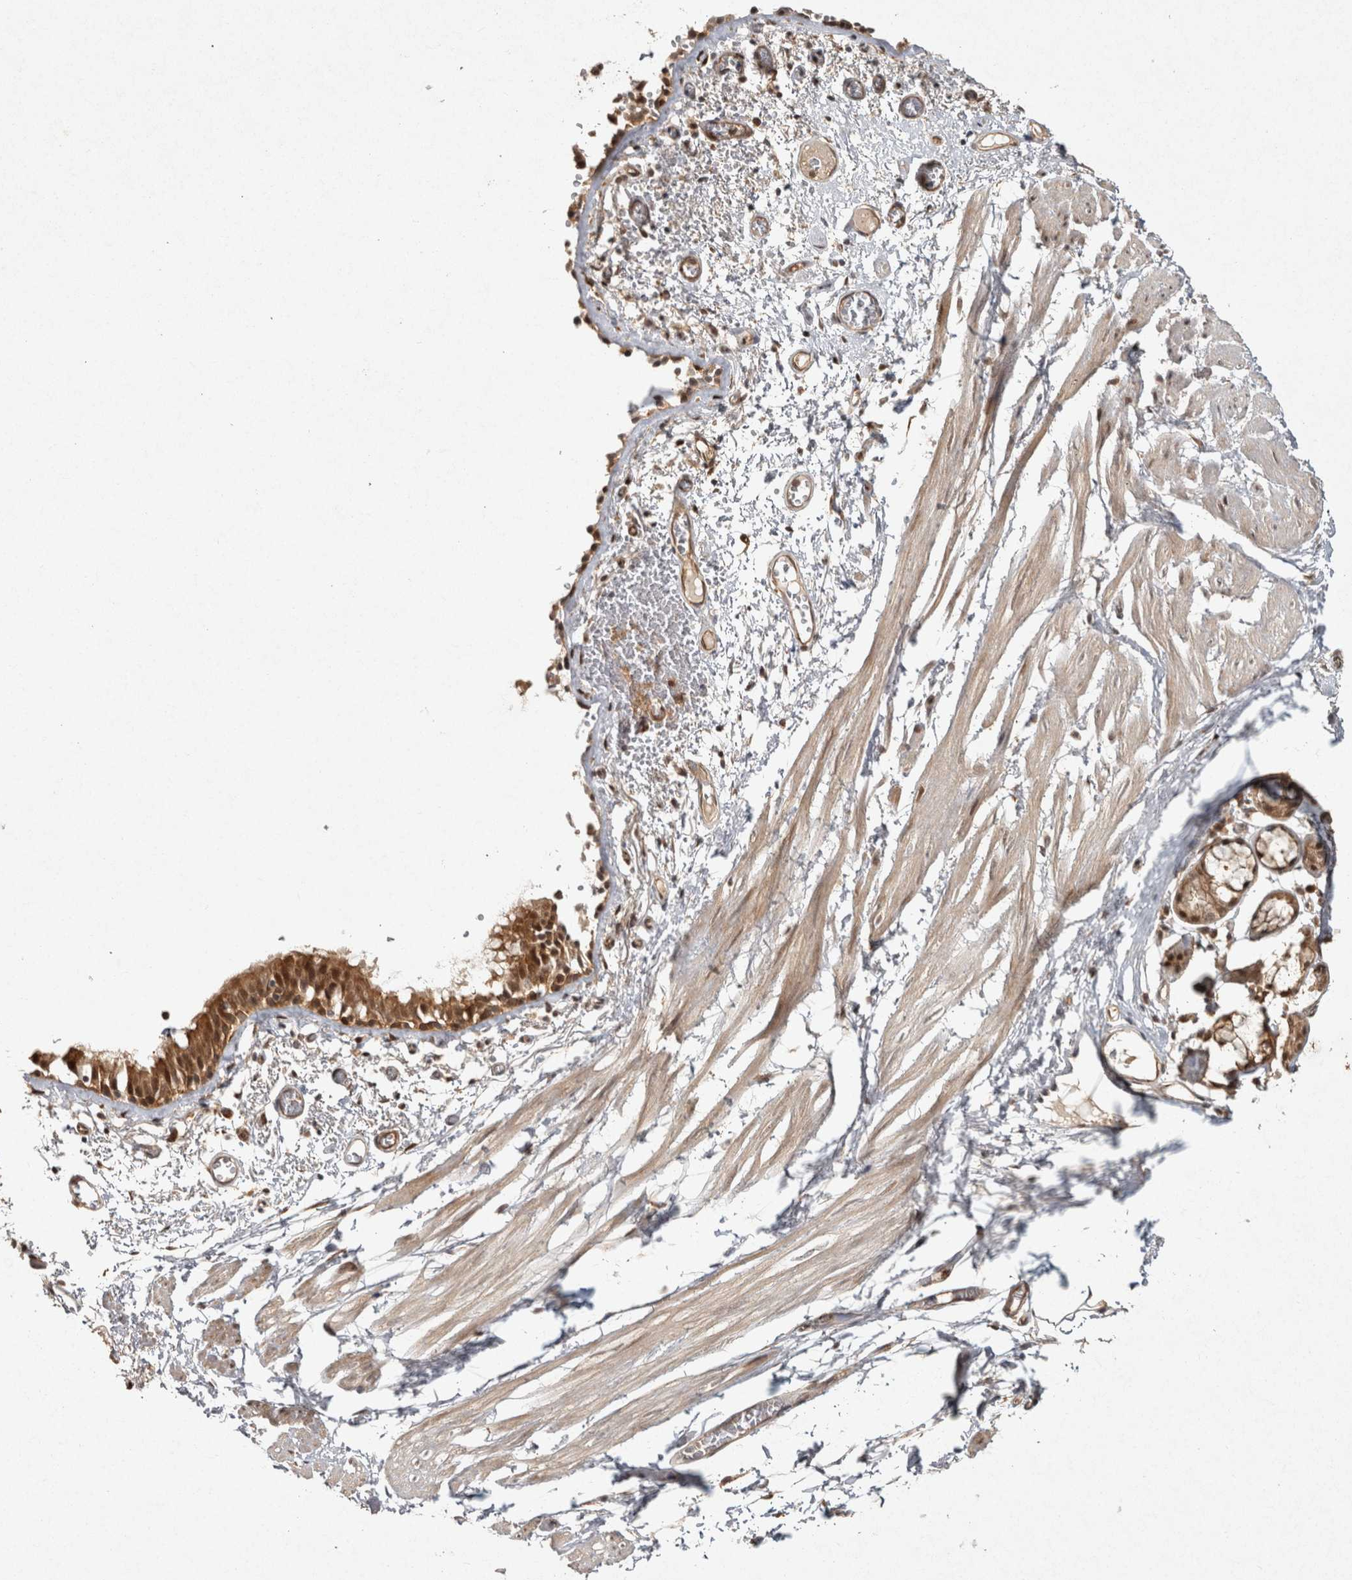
{"staining": {"intensity": "moderate", "quantity": ">75%", "location": "cytoplasmic/membranous"}, "tissue": "bronchus", "cell_type": "Respiratory epithelial cells", "image_type": "normal", "snomed": [{"axis": "morphology", "description": "Normal tissue, NOS"}, {"axis": "topography", "description": "Bronchus"}, {"axis": "topography", "description": "Lung"}], "caption": "Immunohistochemical staining of benign human bronchus shows >75% levels of moderate cytoplasmic/membranous protein positivity in about >75% of respiratory epithelial cells. (DAB = brown stain, brightfield microscopy at high magnification).", "gene": "CAMSAP2", "patient": {"sex": "male", "age": 56}}